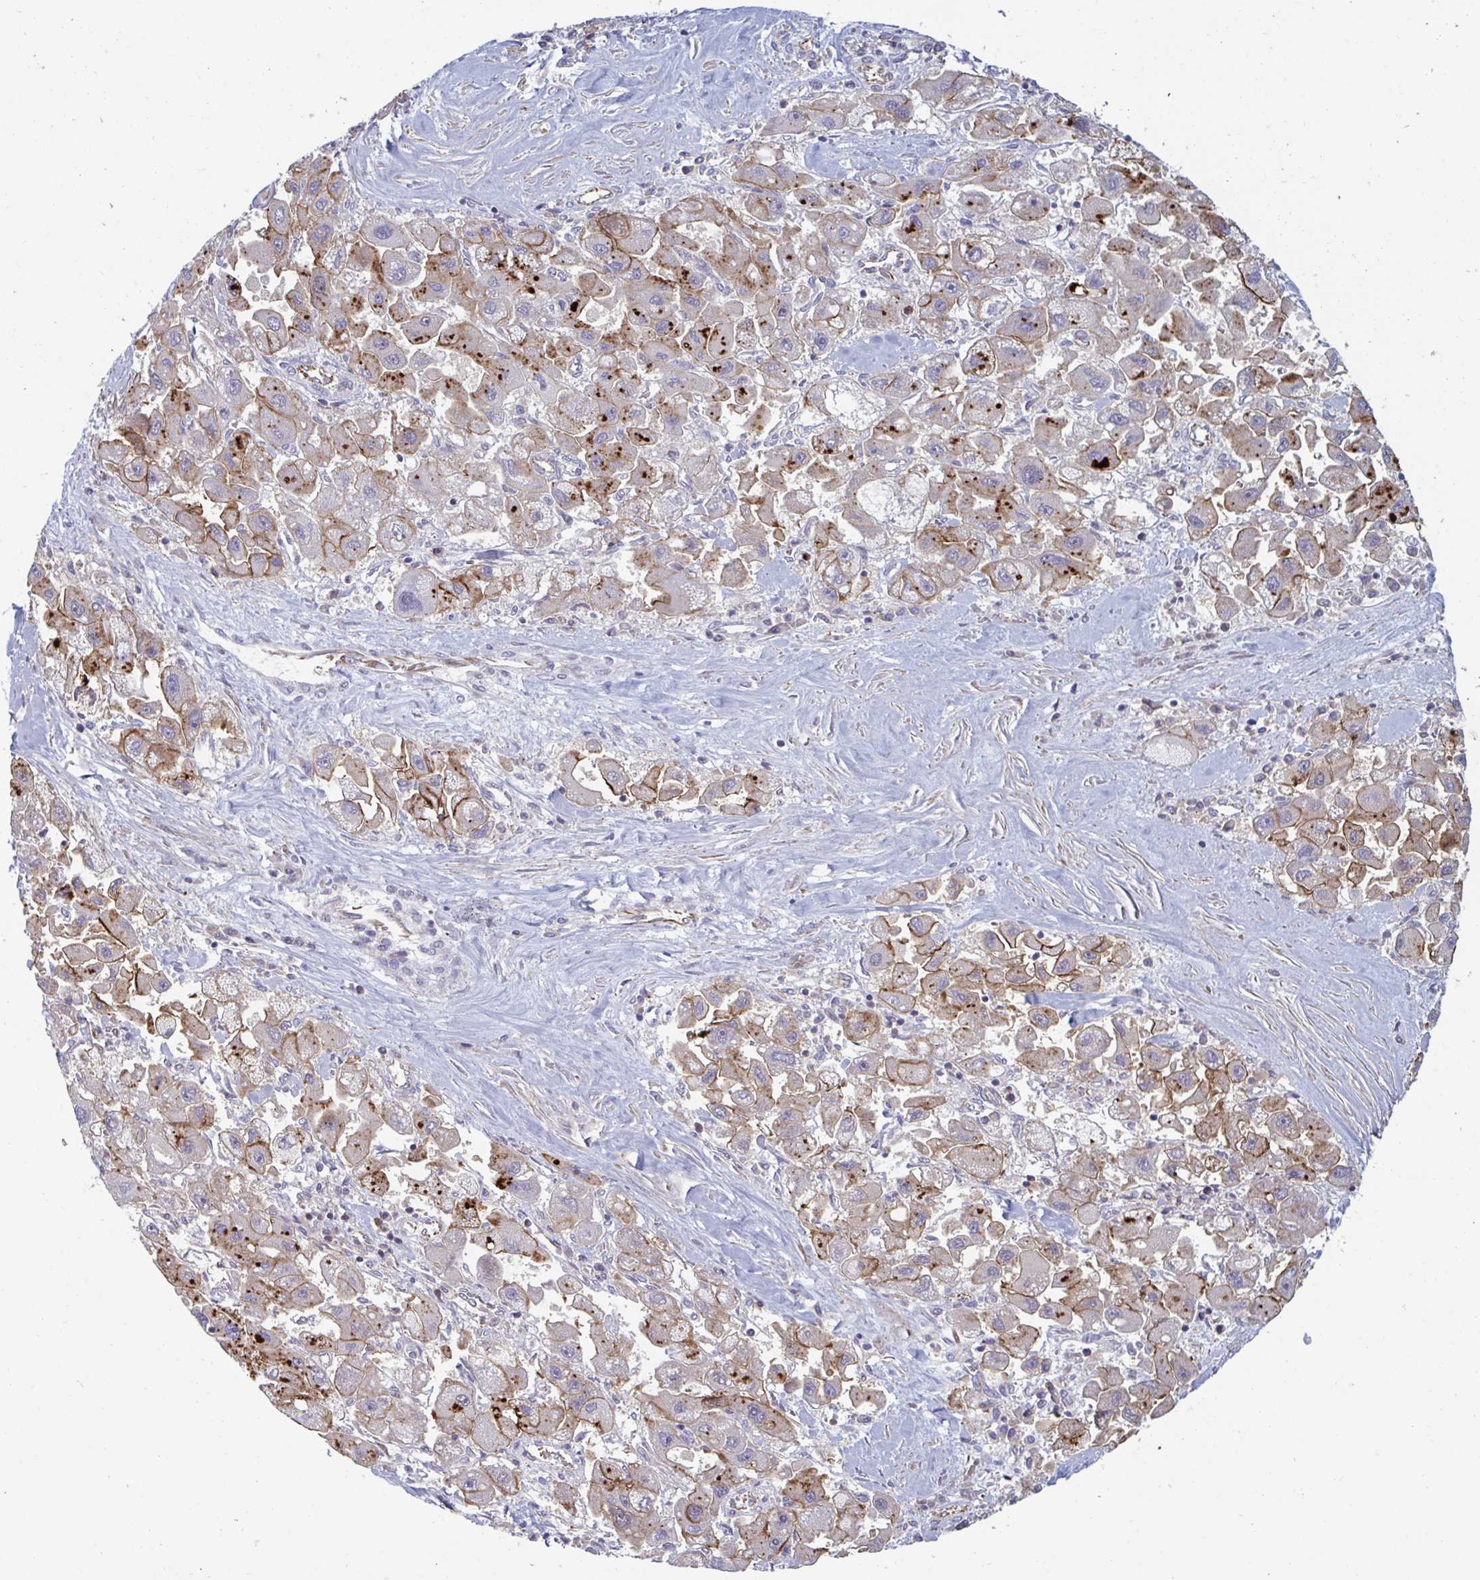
{"staining": {"intensity": "moderate", "quantity": "25%-75%", "location": "cytoplasmic/membranous"}, "tissue": "liver cancer", "cell_type": "Tumor cells", "image_type": "cancer", "snomed": [{"axis": "morphology", "description": "Carcinoma, Hepatocellular, NOS"}, {"axis": "topography", "description": "Liver"}], "caption": "About 25%-75% of tumor cells in hepatocellular carcinoma (liver) reveal moderate cytoplasmic/membranous protein expression as visualized by brown immunohistochemical staining.", "gene": "SLC9A6", "patient": {"sex": "male", "age": 24}}